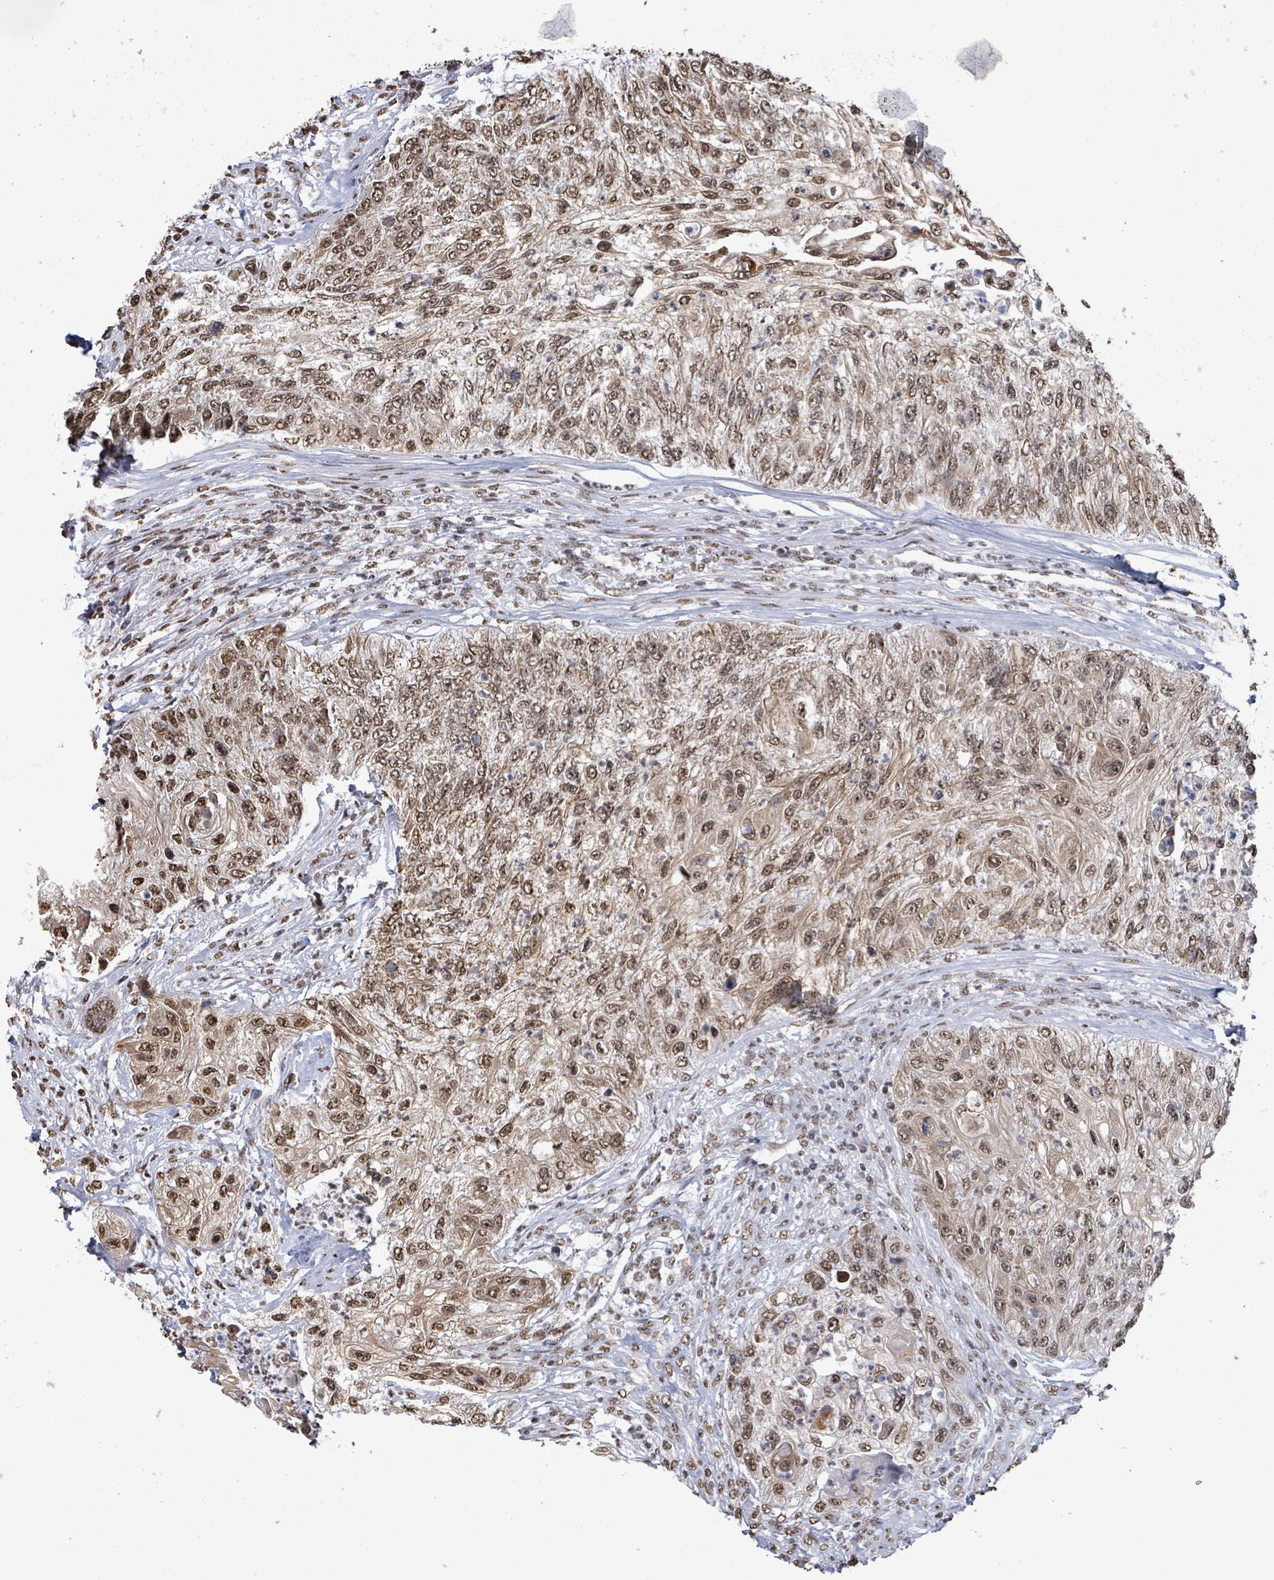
{"staining": {"intensity": "moderate", "quantity": ">75%", "location": "cytoplasmic/membranous,nuclear"}, "tissue": "urothelial cancer", "cell_type": "Tumor cells", "image_type": "cancer", "snomed": [{"axis": "morphology", "description": "Urothelial carcinoma, High grade"}, {"axis": "topography", "description": "Urinary bladder"}], "caption": "Moderate cytoplasmic/membranous and nuclear protein expression is present in about >75% of tumor cells in urothelial carcinoma (high-grade).", "gene": "SAMD14", "patient": {"sex": "female", "age": 60}}